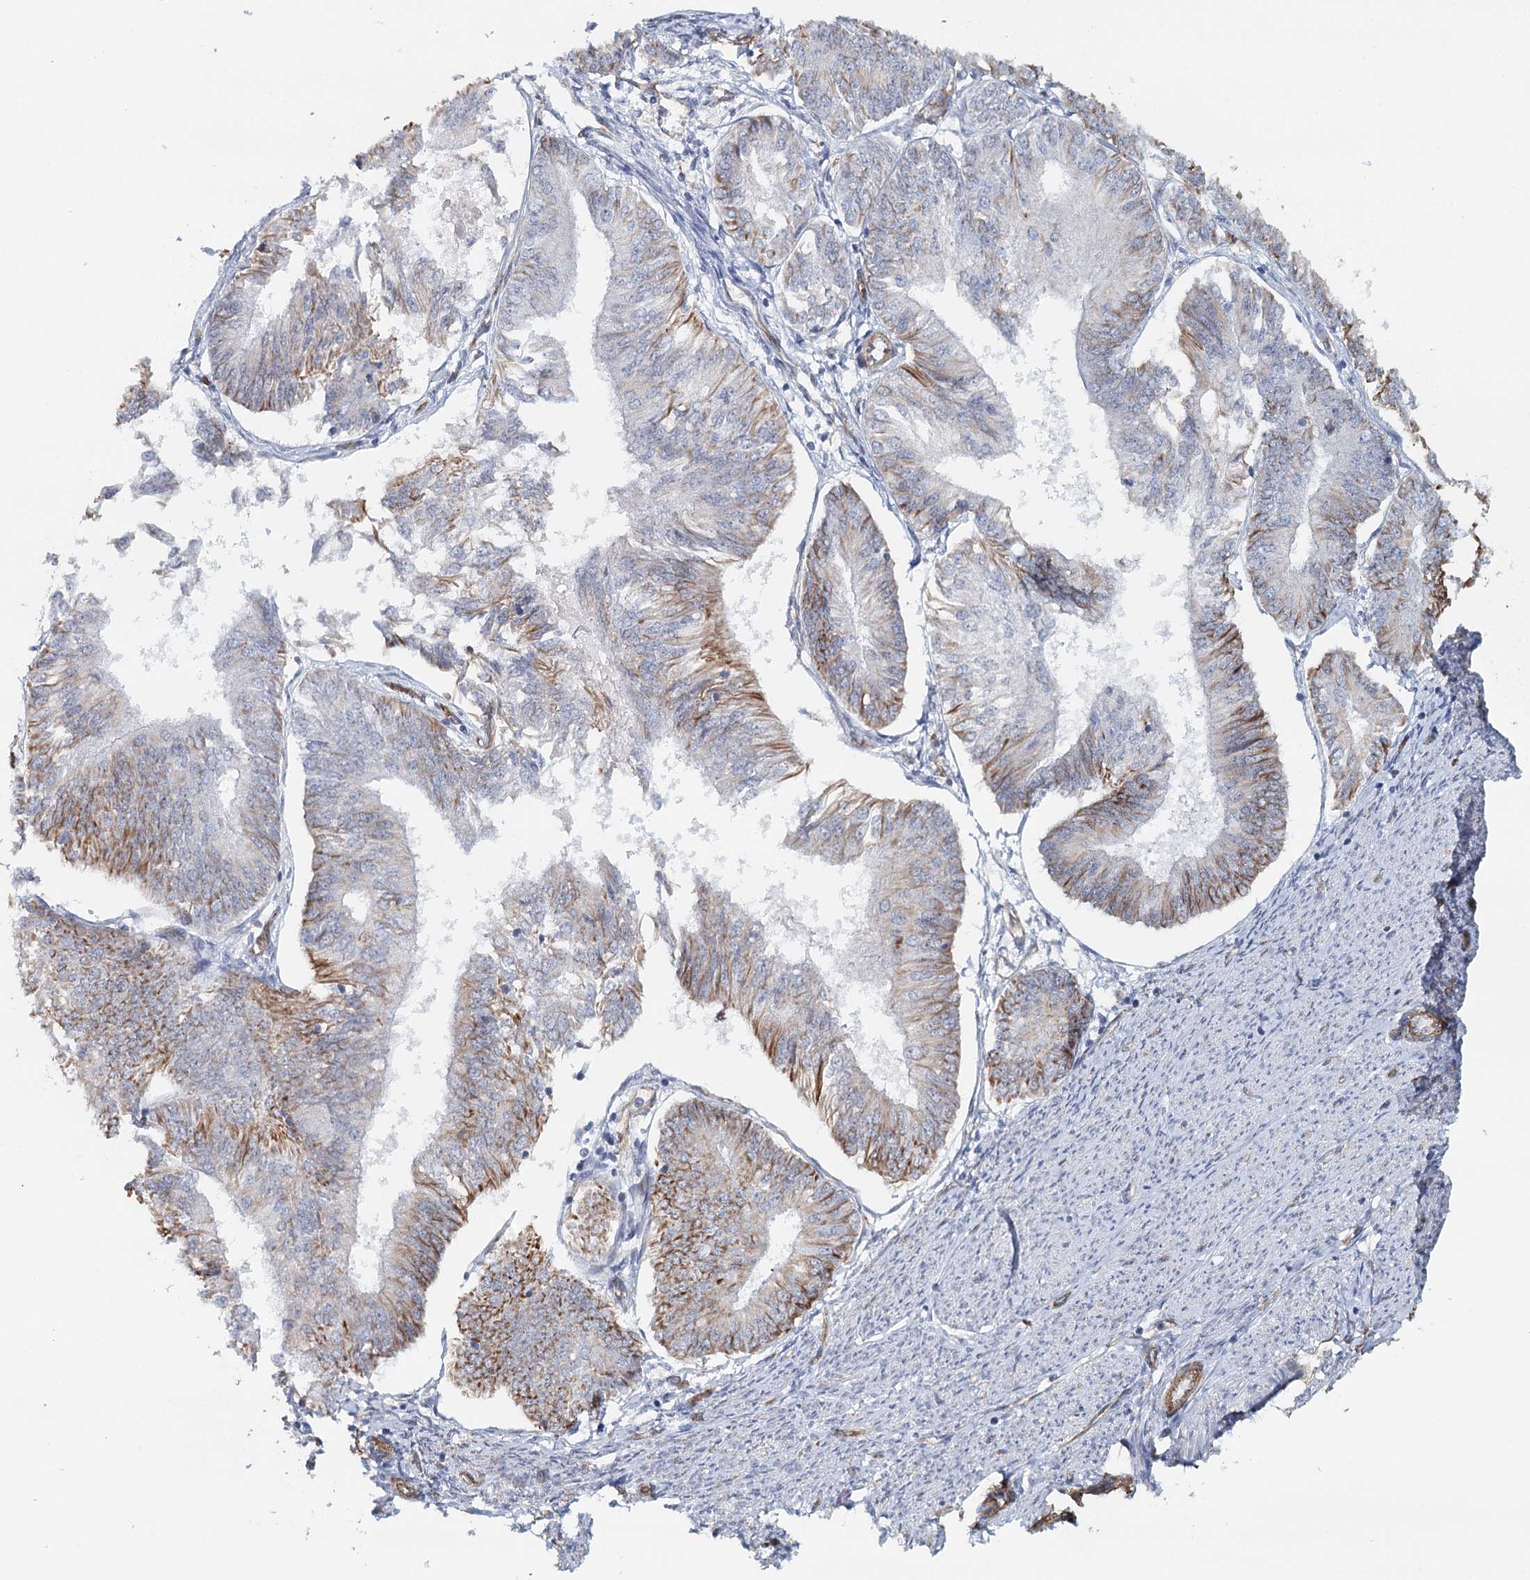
{"staining": {"intensity": "moderate", "quantity": "<25%", "location": "cytoplasmic/membranous"}, "tissue": "endometrial cancer", "cell_type": "Tumor cells", "image_type": "cancer", "snomed": [{"axis": "morphology", "description": "Adenocarcinoma, NOS"}, {"axis": "topography", "description": "Endometrium"}], "caption": "Immunohistochemical staining of human adenocarcinoma (endometrial) shows low levels of moderate cytoplasmic/membranous positivity in approximately <25% of tumor cells.", "gene": "SYNPO", "patient": {"sex": "female", "age": 58}}